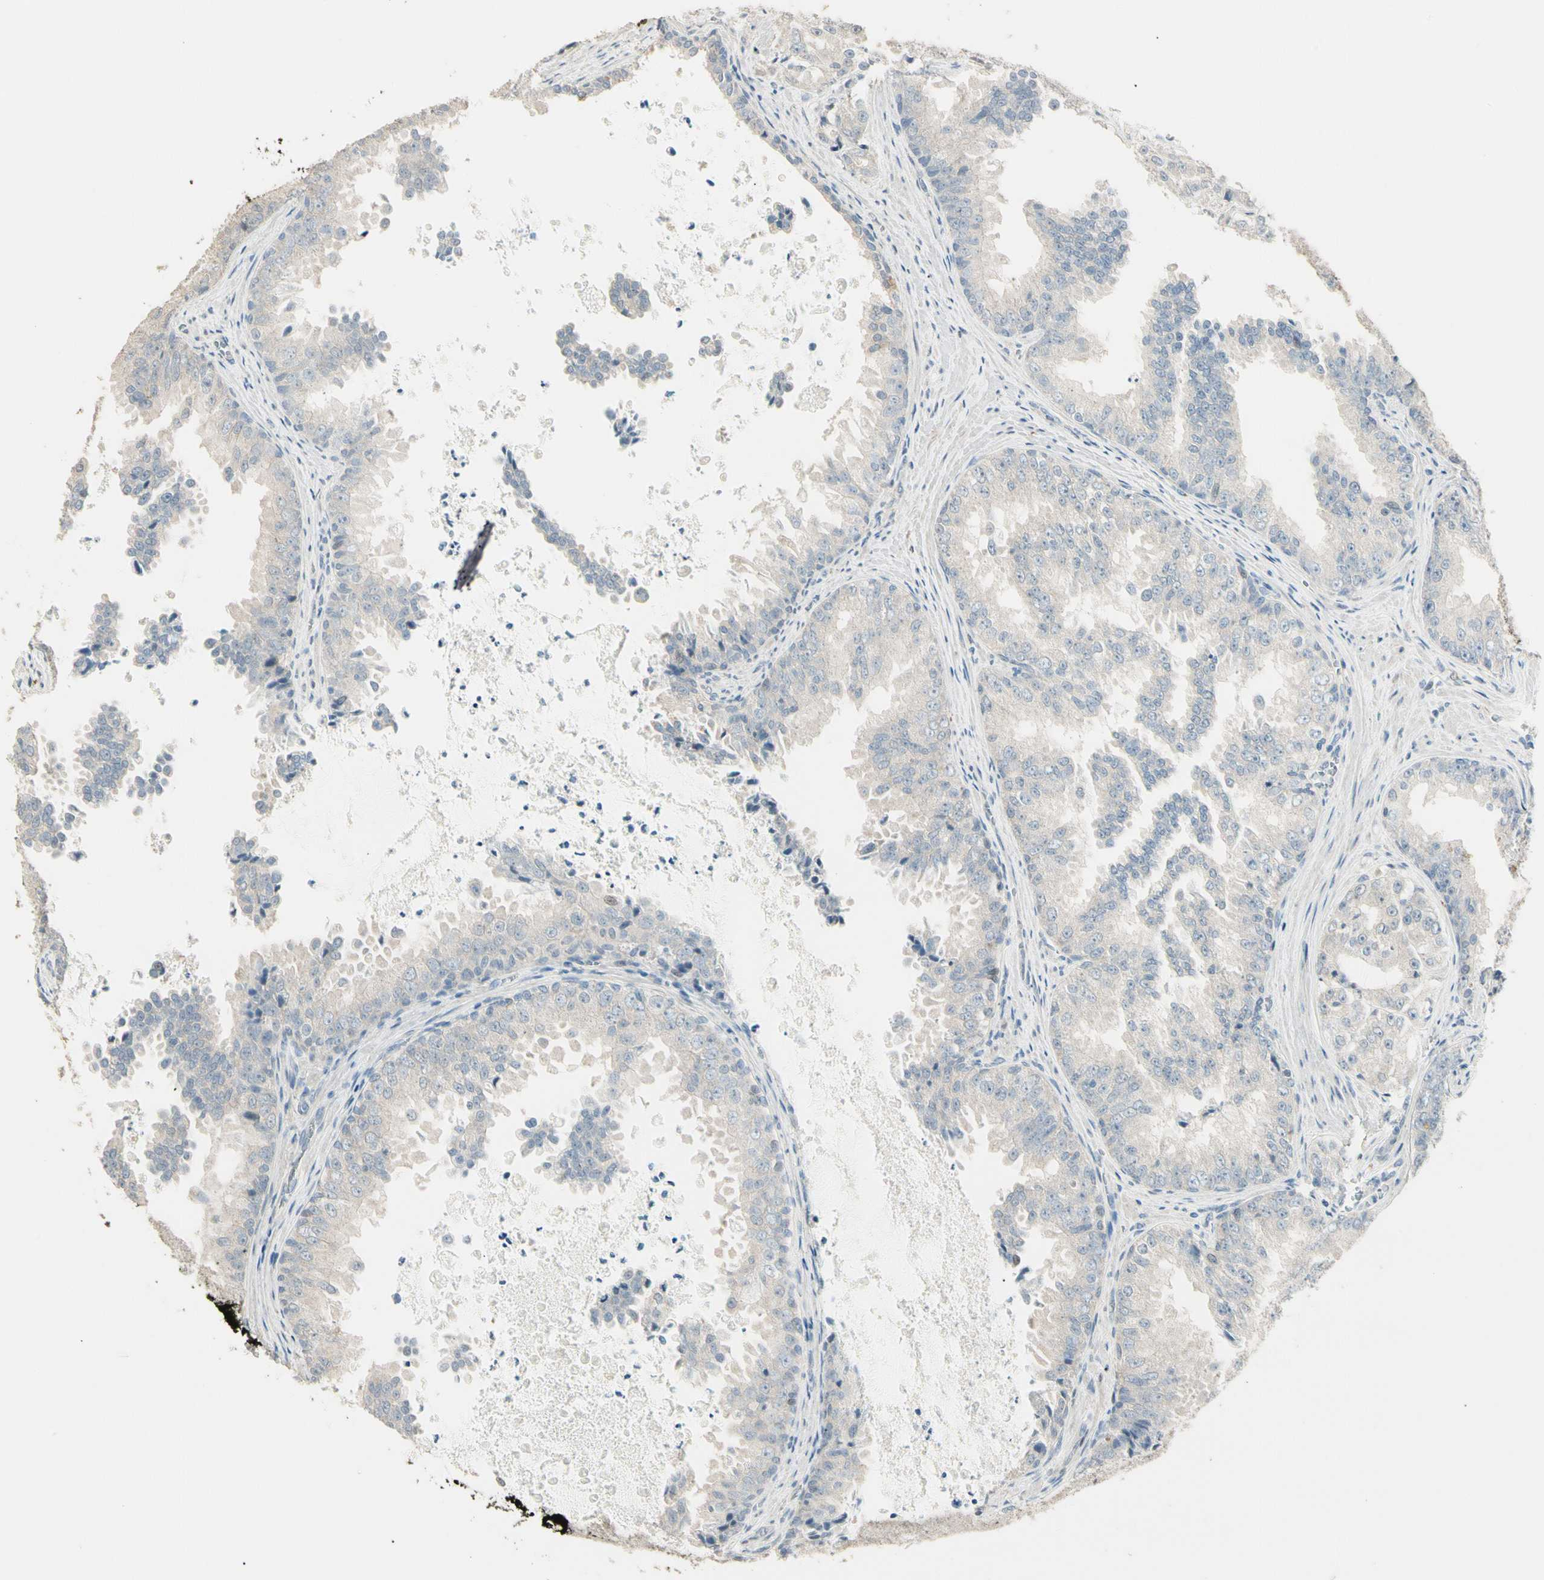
{"staining": {"intensity": "negative", "quantity": "none", "location": "none"}, "tissue": "prostate cancer", "cell_type": "Tumor cells", "image_type": "cancer", "snomed": [{"axis": "morphology", "description": "Adenocarcinoma, High grade"}, {"axis": "topography", "description": "Prostate"}], "caption": "A histopathology image of prostate cancer (high-grade adenocarcinoma) stained for a protein reveals no brown staining in tumor cells.", "gene": "GNE", "patient": {"sex": "male", "age": 73}}